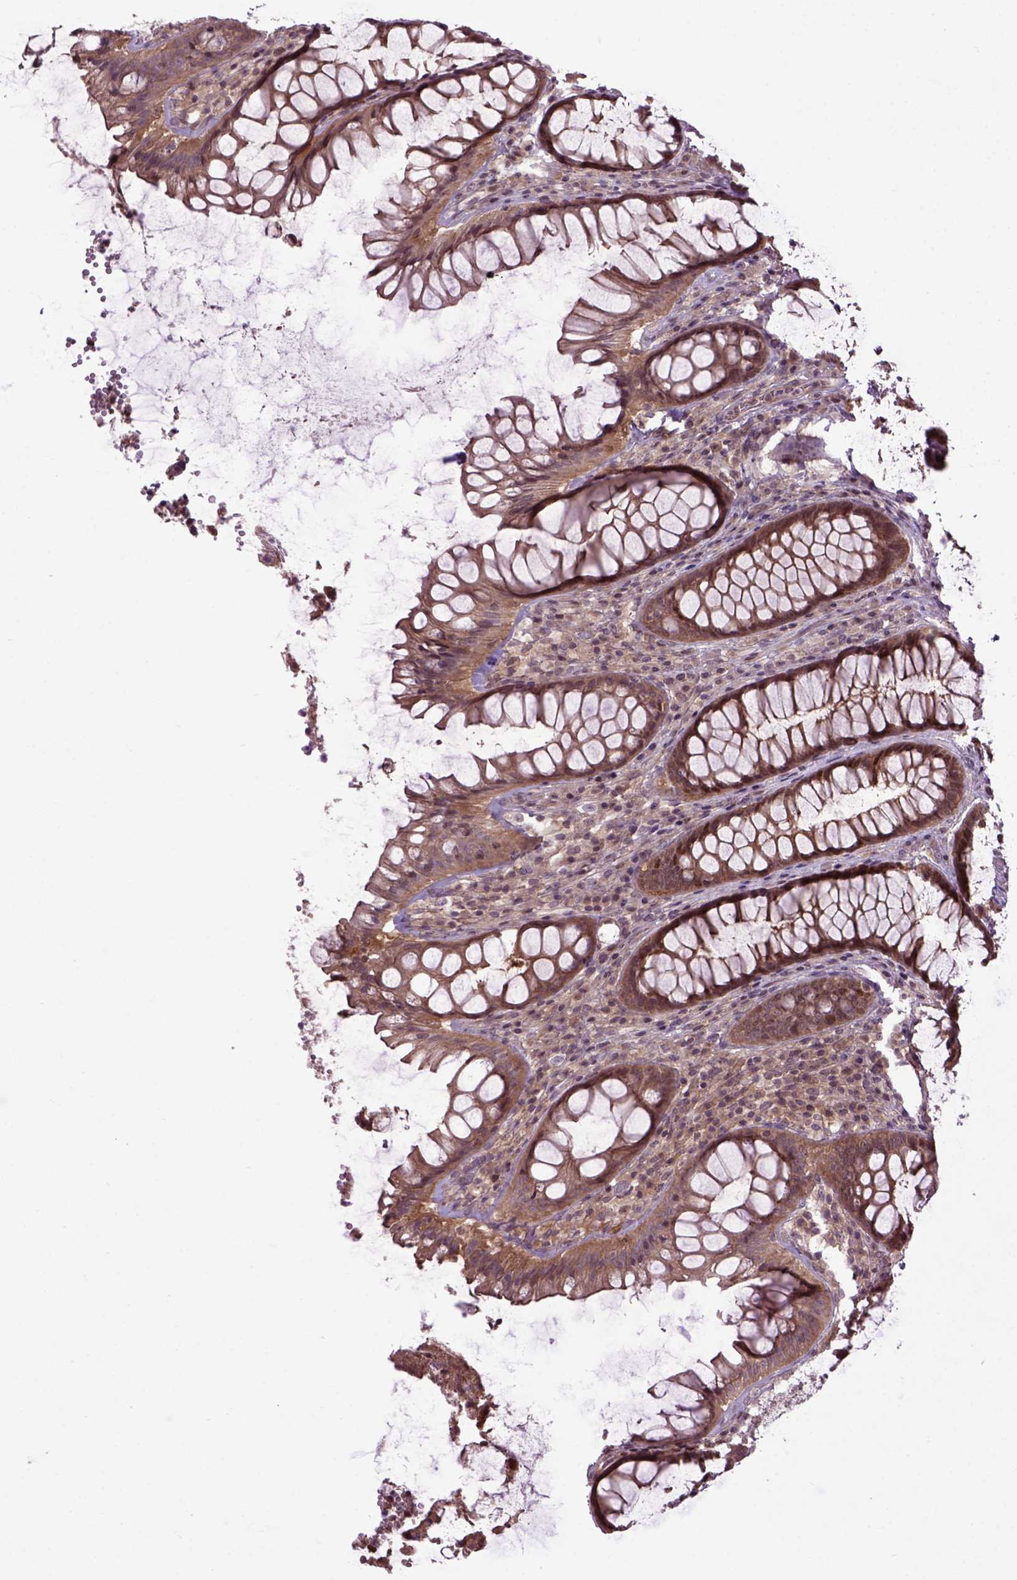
{"staining": {"intensity": "moderate", "quantity": ">75%", "location": "cytoplasmic/membranous"}, "tissue": "rectum", "cell_type": "Glandular cells", "image_type": "normal", "snomed": [{"axis": "morphology", "description": "Normal tissue, NOS"}, {"axis": "topography", "description": "Rectum"}], "caption": "This photomicrograph displays immunohistochemistry staining of unremarkable rectum, with medium moderate cytoplasmic/membranous expression in approximately >75% of glandular cells.", "gene": "WDR48", "patient": {"sex": "male", "age": 72}}